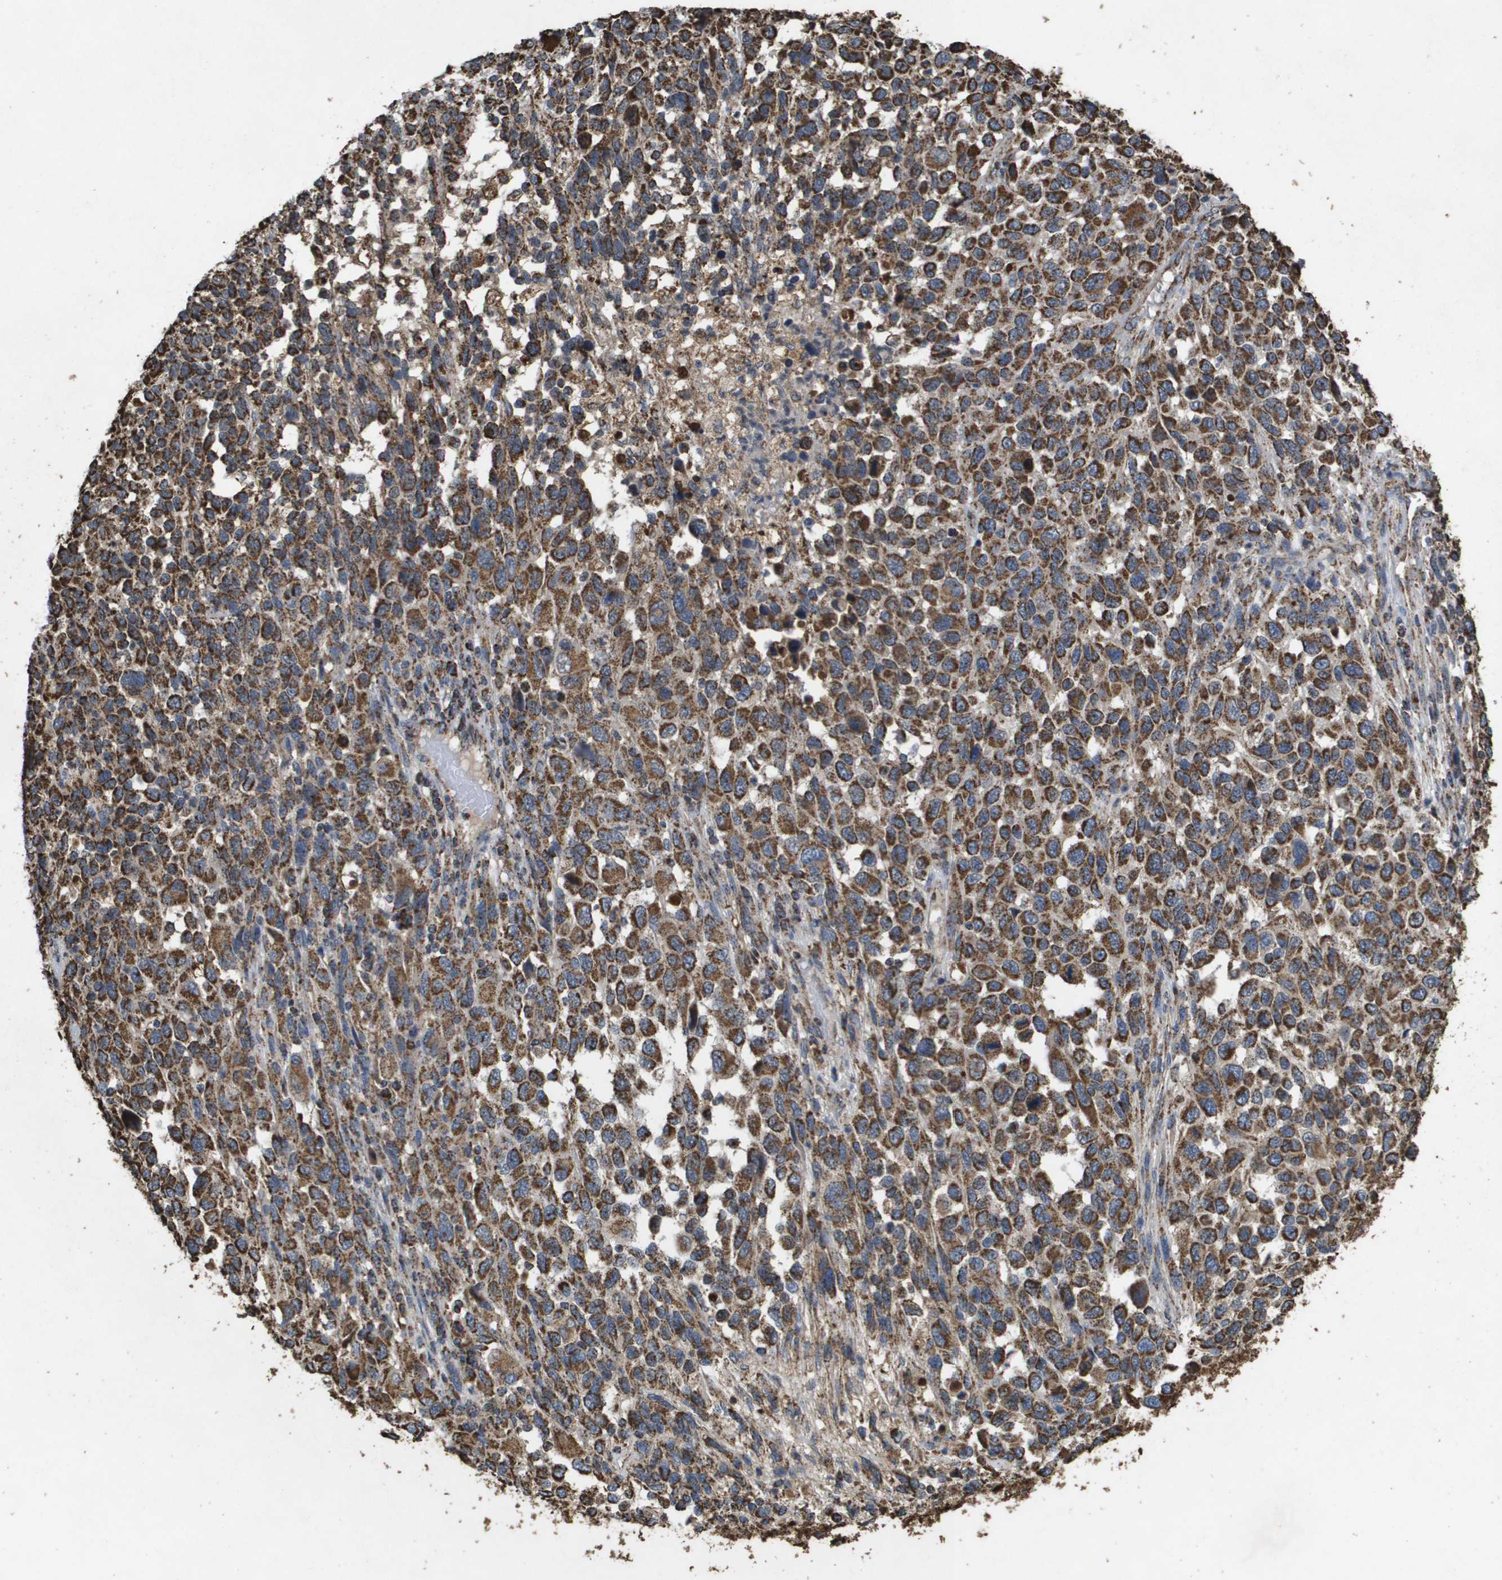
{"staining": {"intensity": "strong", "quantity": ">75%", "location": "cytoplasmic/membranous"}, "tissue": "melanoma", "cell_type": "Tumor cells", "image_type": "cancer", "snomed": [{"axis": "morphology", "description": "Malignant melanoma, Metastatic site"}, {"axis": "topography", "description": "Lymph node"}], "caption": "Immunohistochemical staining of human melanoma displays high levels of strong cytoplasmic/membranous expression in approximately >75% of tumor cells. (Stains: DAB in brown, nuclei in blue, Microscopy: brightfield microscopy at high magnification).", "gene": "HSPE1", "patient": {"sex": "male", "age": 61}}